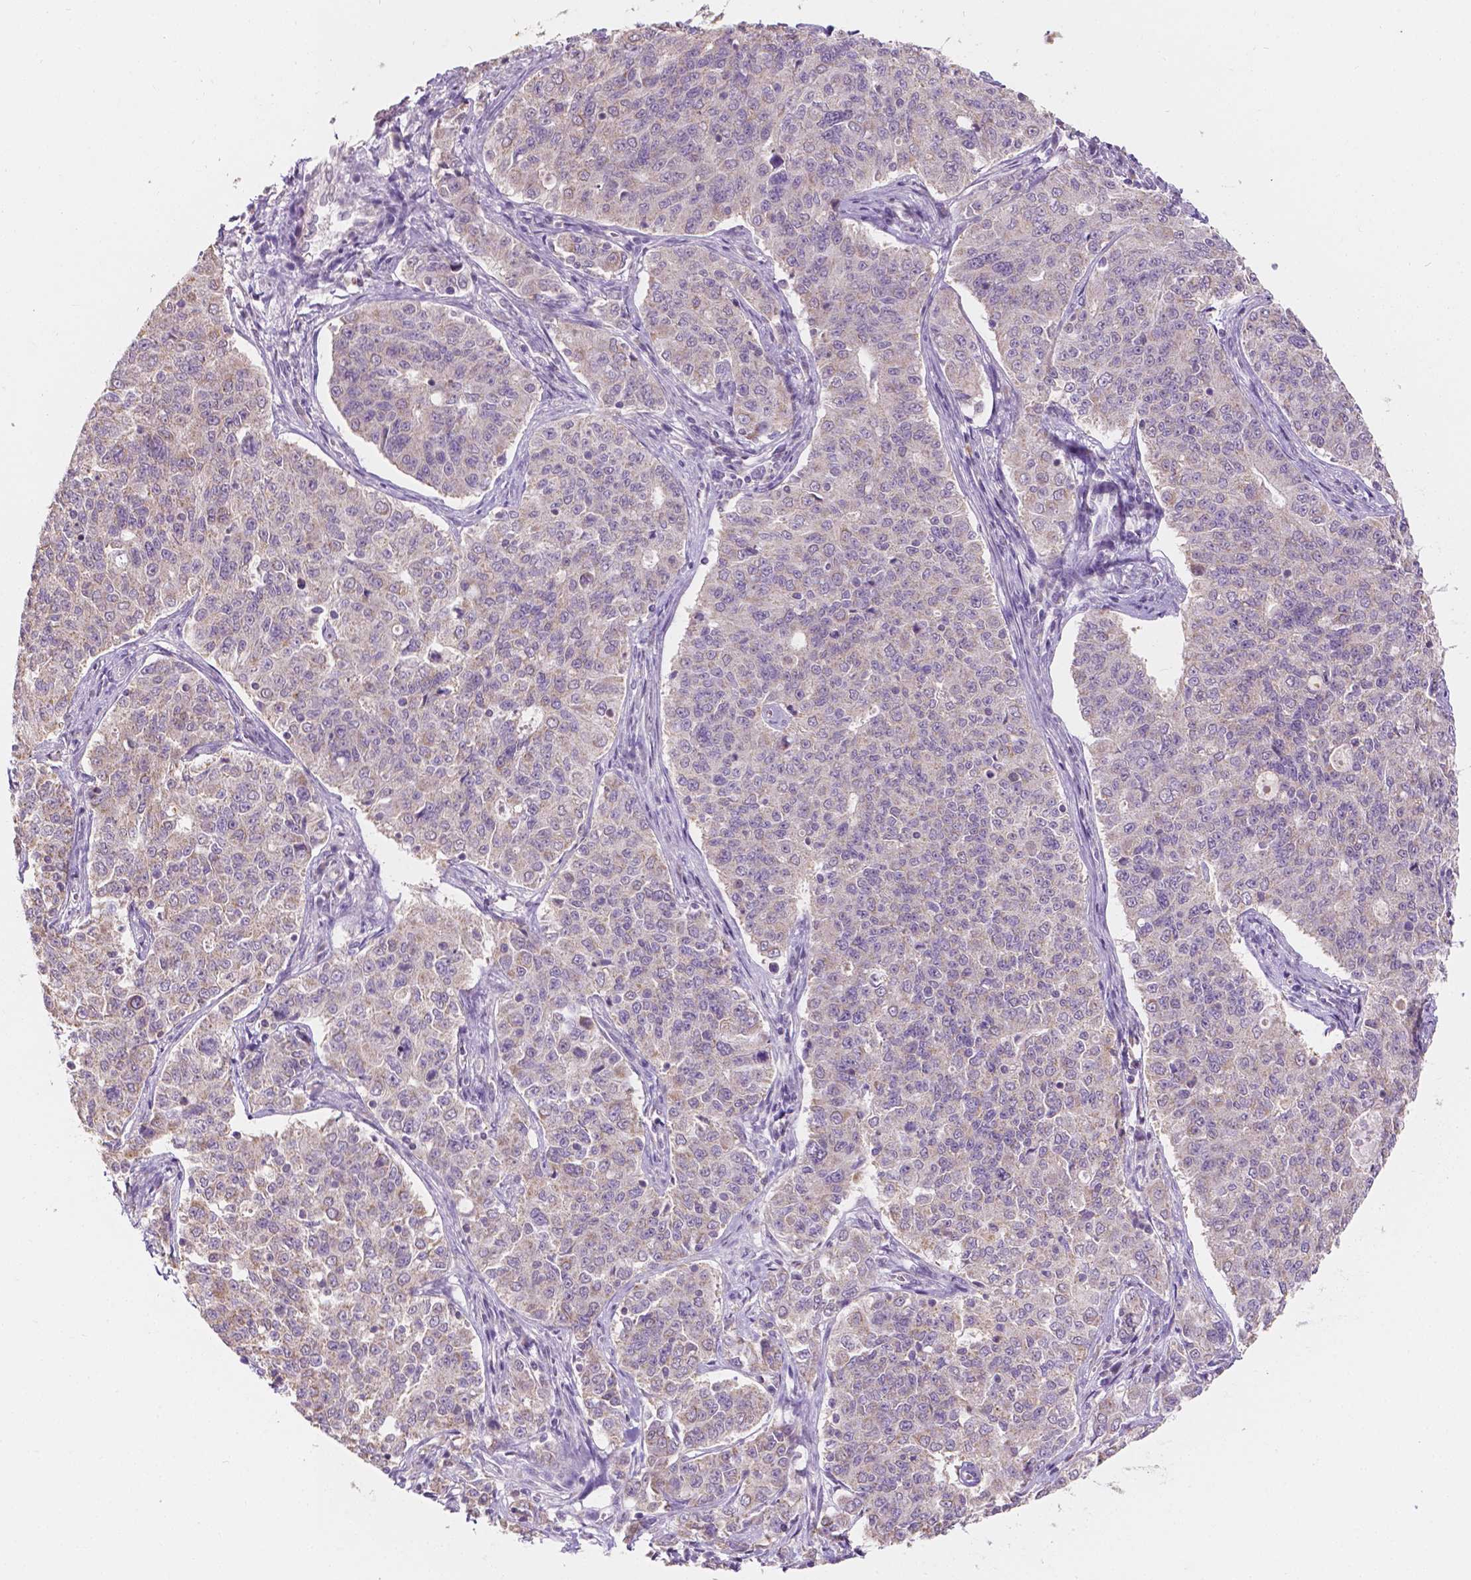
{"staining": {"intensity": "negative", "quantity": "none", "location": "none"}, "tissue": "endometrial cancer", "cell_type": "Tumor cells", "image_type": "cancer", "snomed": [{"axis": "morphology", "description": "Adenocarcinoma, NOS"}, {"axis": "topography", "description": "Endometrium"}], "caption": "There is no significant staining in tumor cells of adenocarcinoma (endometrial). The staining is performed using DAB brown chromogen with nuclei counter-stained in using hematoxylin.", "gene": "SIRT2", "patient": {"sex": "female", "age": 43}}